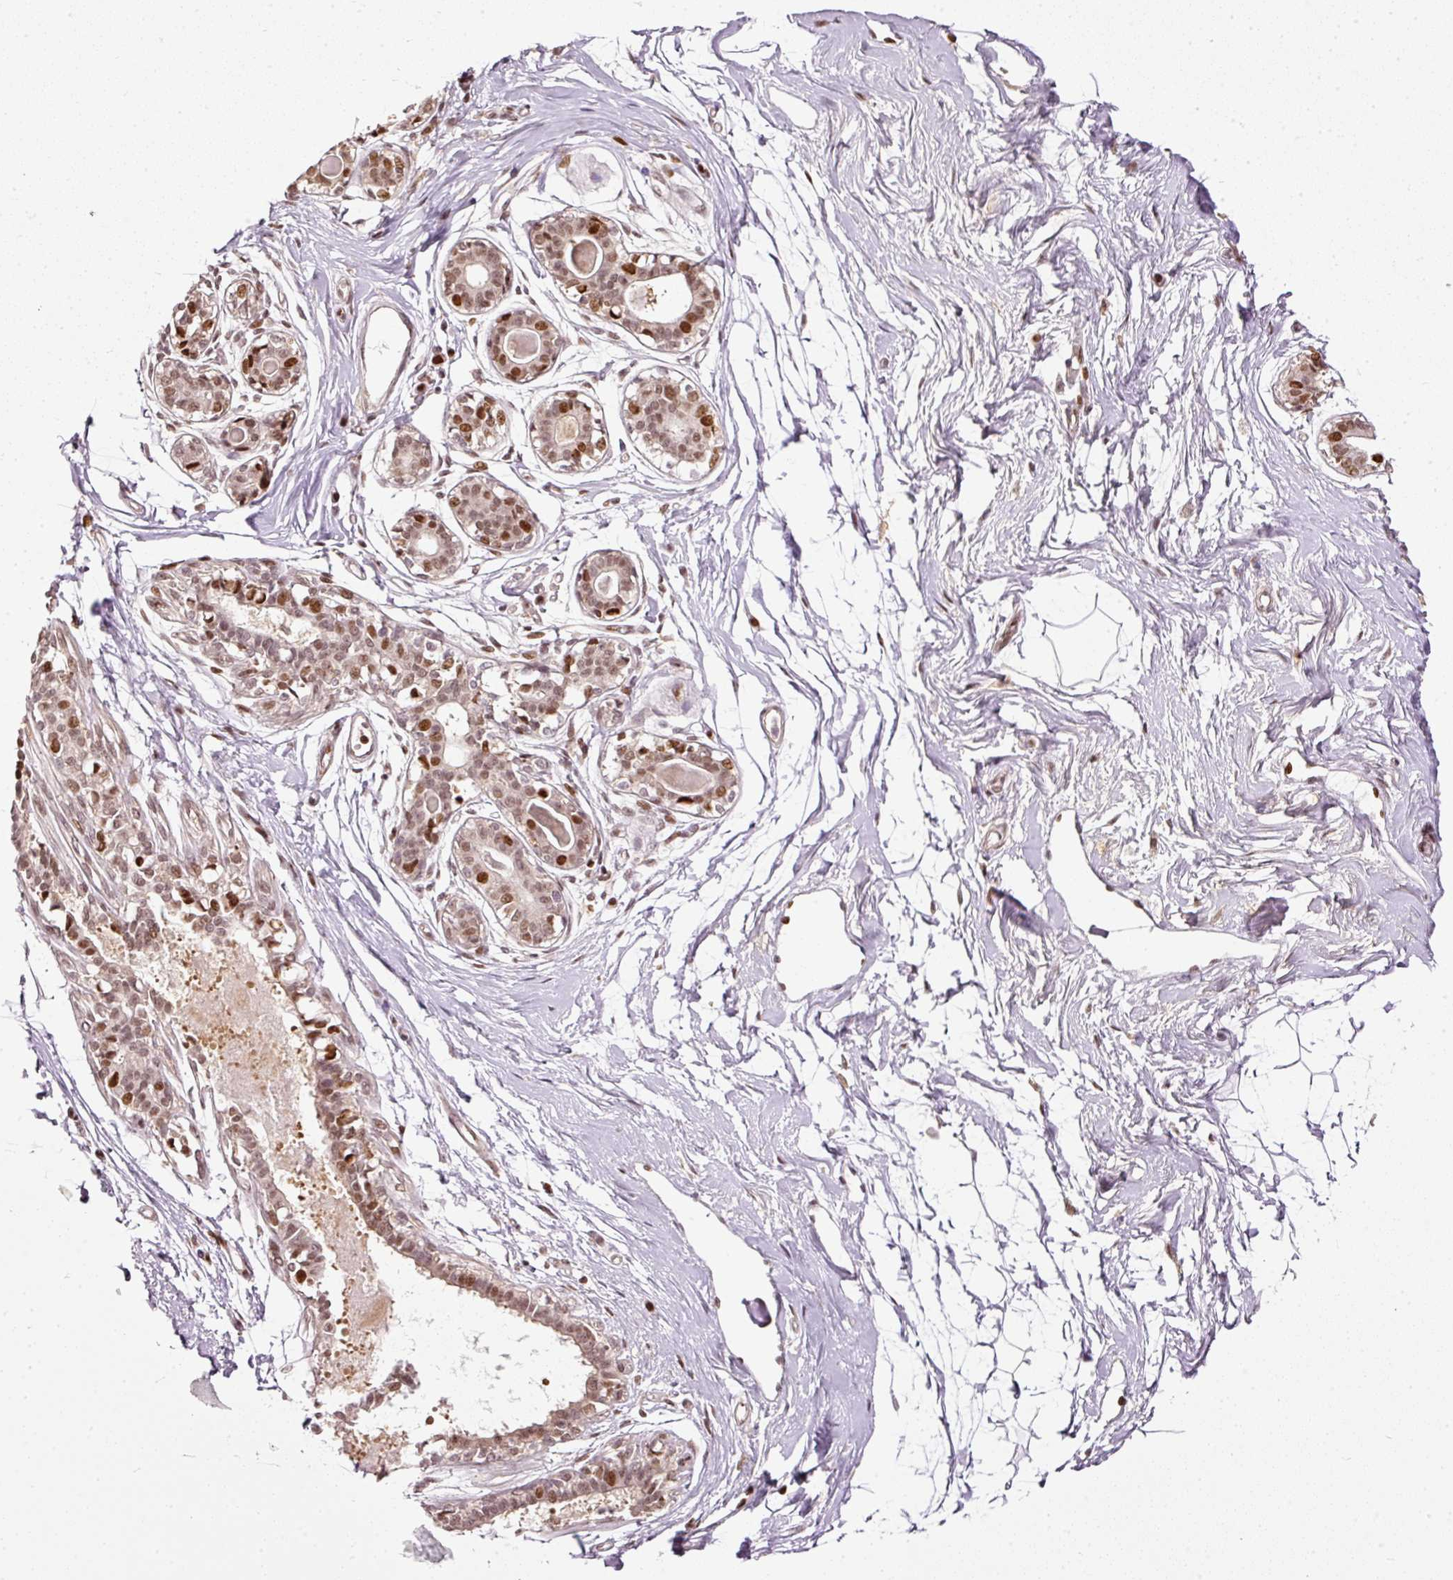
{"staining": {"intensity": "negative", "quantity": "none", "location": "none"}, "tissue": "breast", "cell_type": "Adipocytes", "image_type": "normal", "snomed": [{"axis": "morphology", "description": "Normal tissue, NOS"}, {"axis": "topography", "description": "Breast"}], "caption": "Immunohistochemistry (IHC) micrograph of normal human breast stained for a protein (brown), which reveals no staining in adipocytes.", "gene": "ZNF778", "patient": {"sex": "female", "age": 45}}